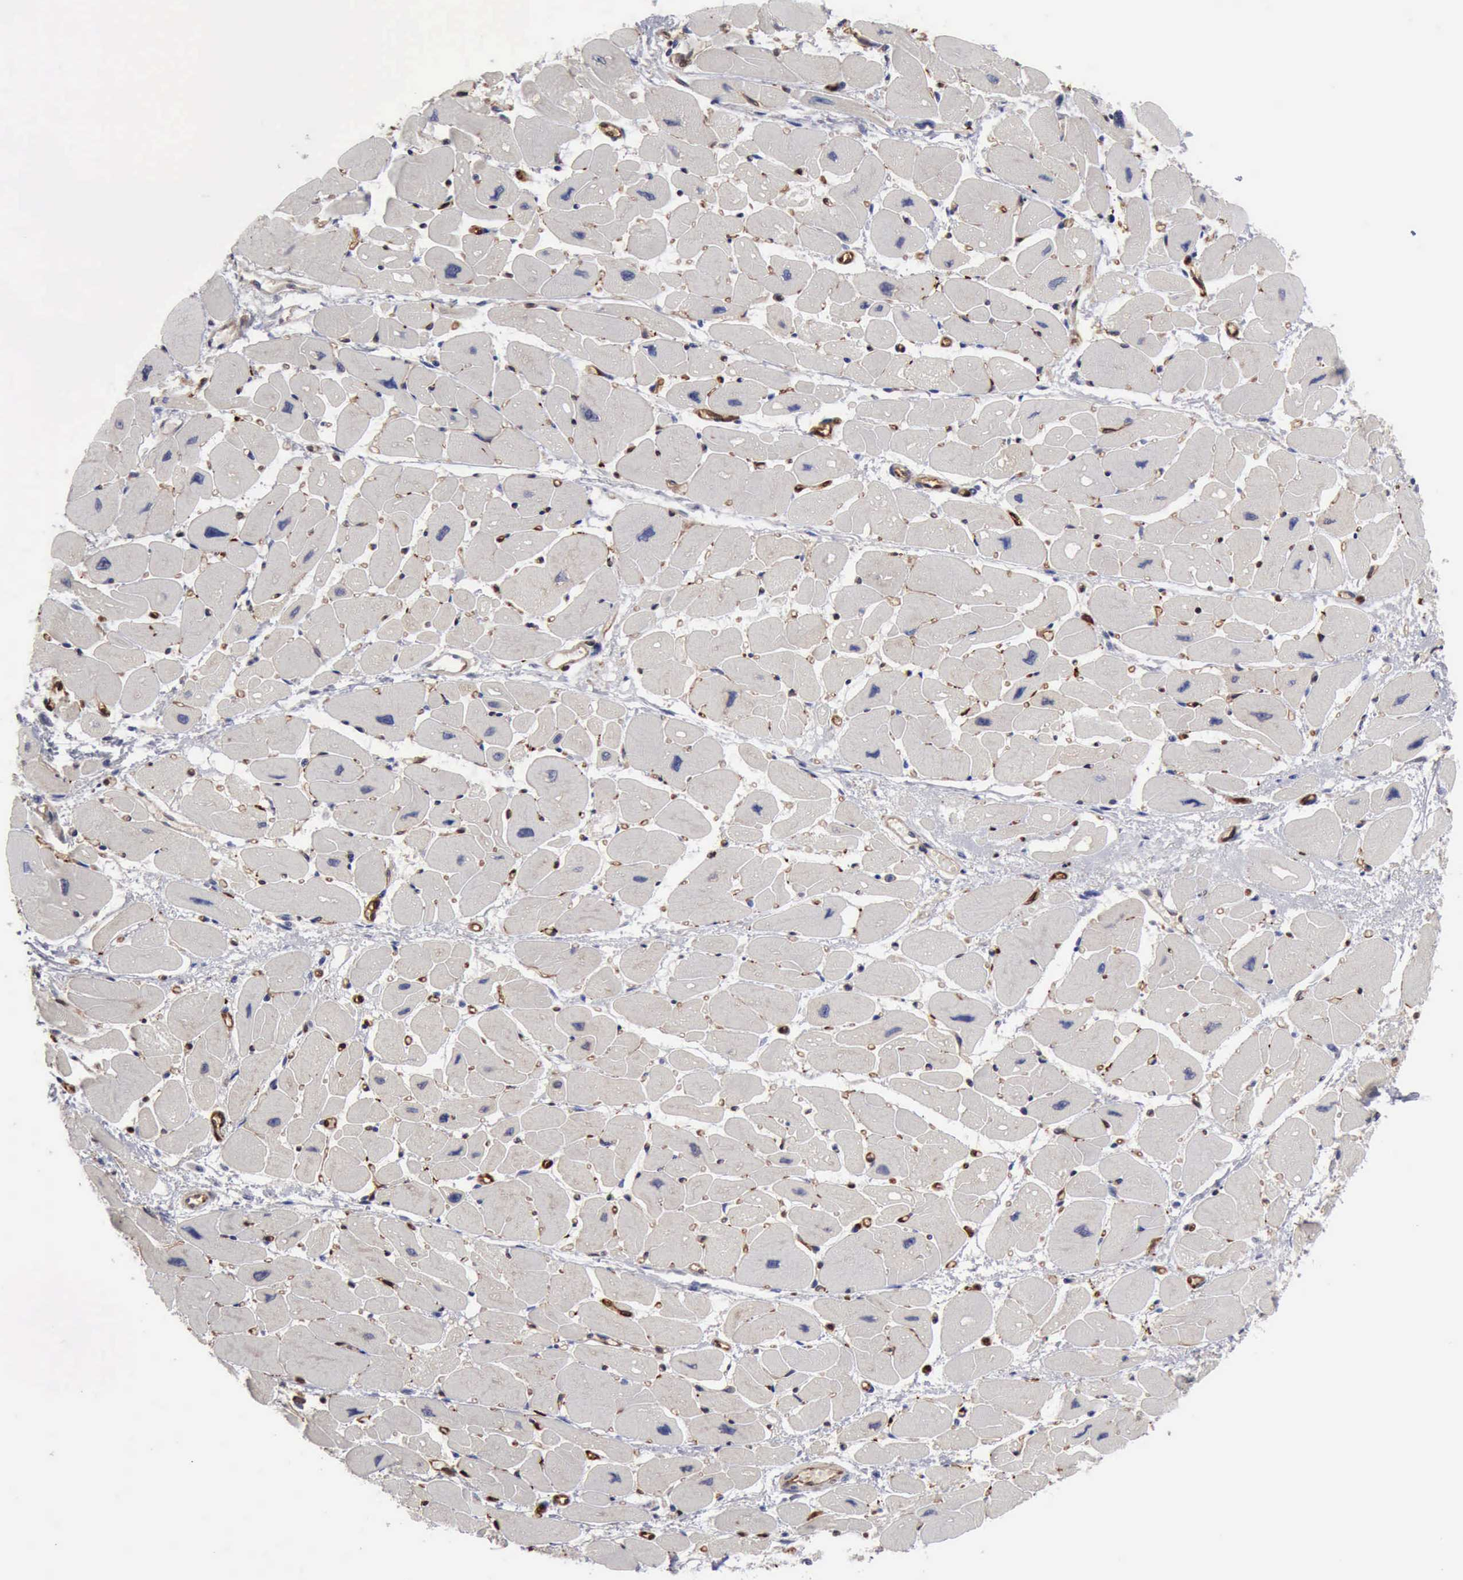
{"staining": {"intensity": "negative", "quantity": "none", "location": "none"}, "tissue": "heart muscle", "cell_type": "Cardiomyocytes", "image_type": "normal", "snomed": [{"axis": "morphology", "description": "Normal tissue, NOS"}, {"axis": "topography", "description": "Heart"}], "caption": "An IHC histopathology image of benign heart muscle is shown. There is no staining in cardiomyocytes of heart muscle. (DAB IHC visualized using brightfield microscopy, high magnification).", "gene": "RDX", "patient": {"sex": "female", "age": 54}}